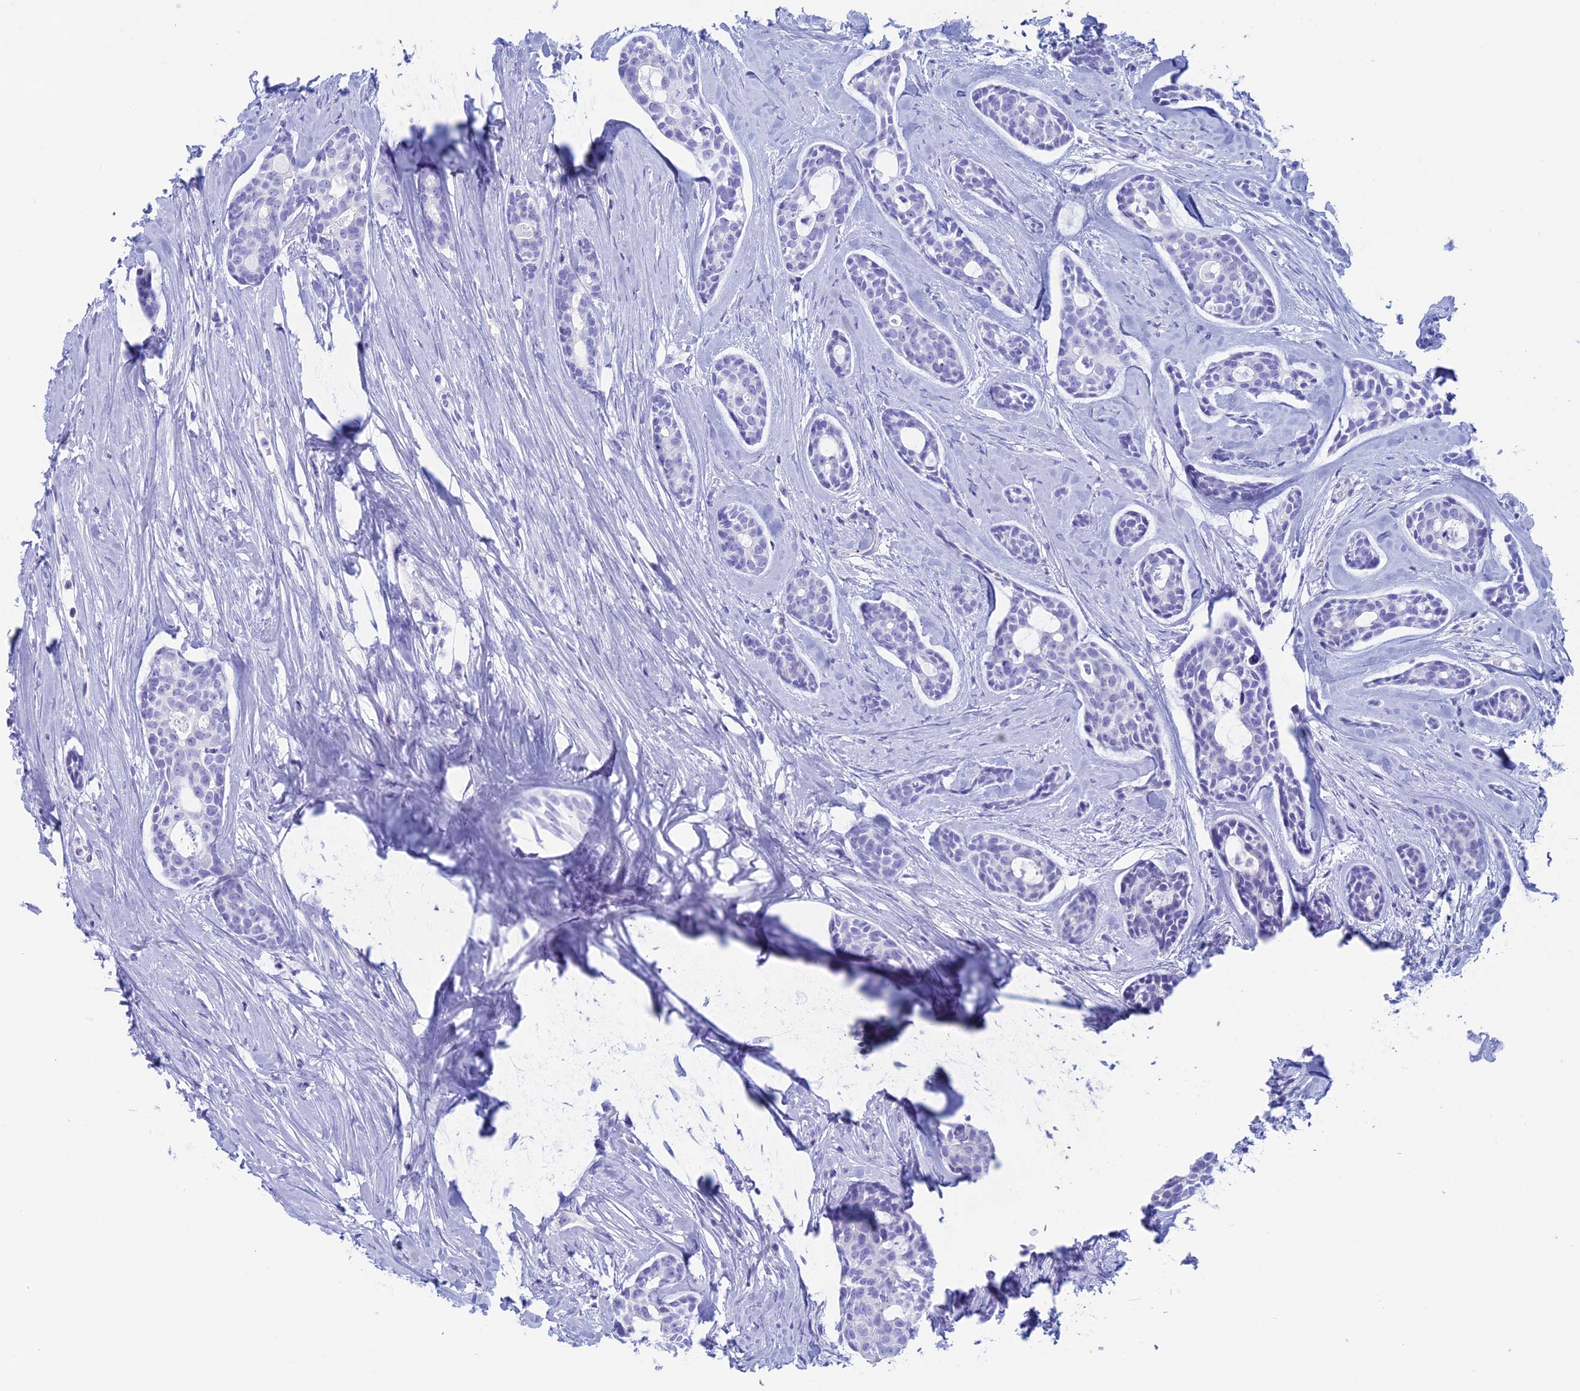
{"staining": {"intensity": "negative", "quantity": "none", "location": "none"}, "tissue": "head and neck cancer", "cell_type": "Tumor cells", "image_type": "cancer", "snomed": [{"axis": "morphology", "description": "Adenocarcinoma, NOS"}, {"axis": "topography", "description": "Subcutis"}, {"axis": "topography", "description": "Head-Neck"}], "caption": "Immunohistochemistry (IHC) photomicrograph of human adenocarcinoma (head and neck) stained for a protein (brown), which exhibits no positivity in tumor cells.", "gene": "RP1", "patient": {"sex": "female", "age": 73}}